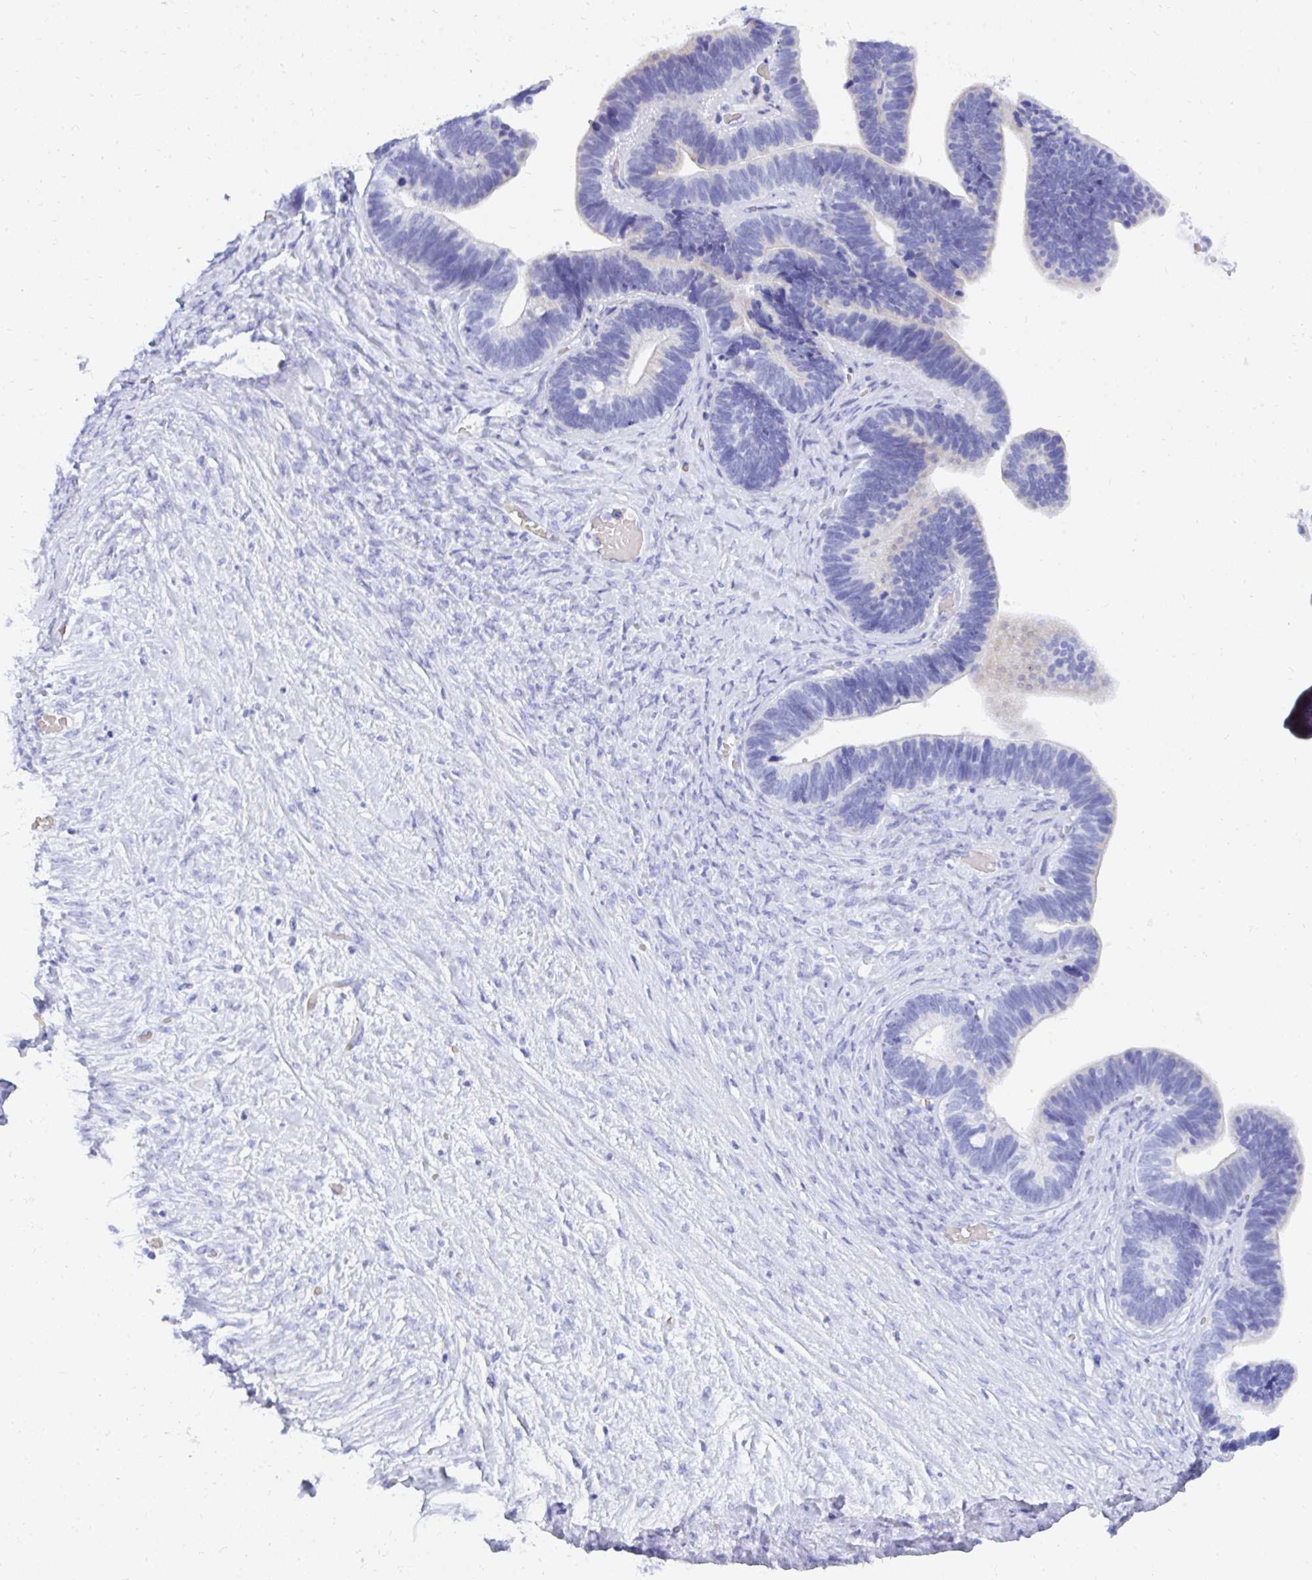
{"staining": {"intensity": "negative", "quantity": "none", "location": "none"}, "tissue": "ovarian cancer", "cell_type": "Tumor cells", "image_type": "cancer", "snomed": [{"axis": "morphology", "description": "Cystadenocarcinoma, serous, NOS"}, {"axis": "topography", "description": "Ovary"}], "caption": "An image of ovarian serous cystadenocarcinoma stained for a protein exhibits no brown staining in tumor cells.", "gene": "MROH2B", "patient": {"sex": "female", "age": 56}}